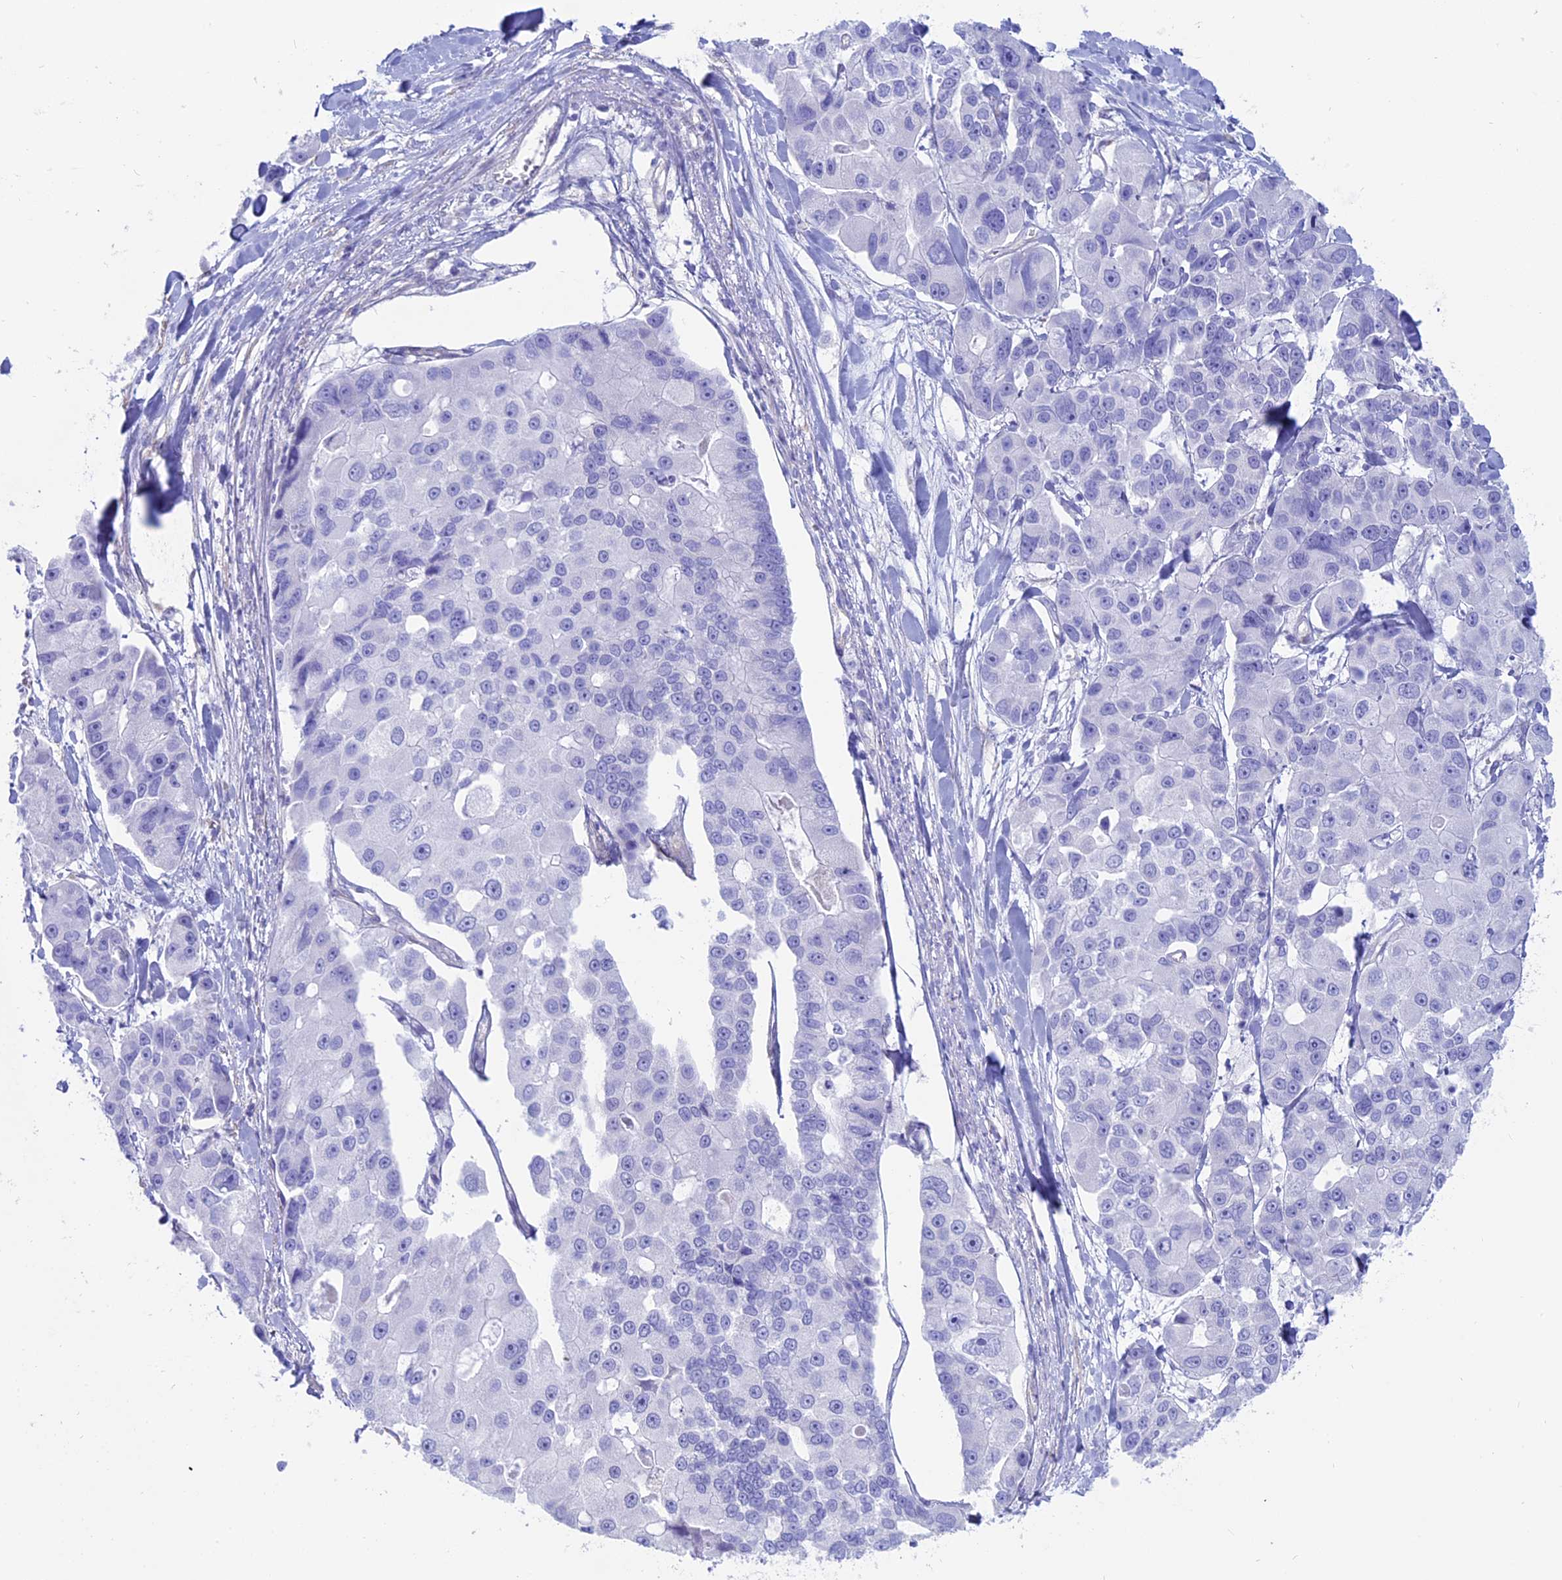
{"staining": {"intensity": "negative", "quantity": "none", "location": "none"}, "tissue": "lung cancer", "cell_type": "Tumor cells", "image_type": "cancer", "snomed": [{"axis": "morphology", "description": "Adenocarcinoma, NOS"}, {"axis": "topography", "description": "Lung"}], "caption": "The micrograph shows no significant expression in tumor cells of lung cancer (adenocarcinoma).", "gene": "OR2AE1", "patient": {"sex": "female", "age": 54}}